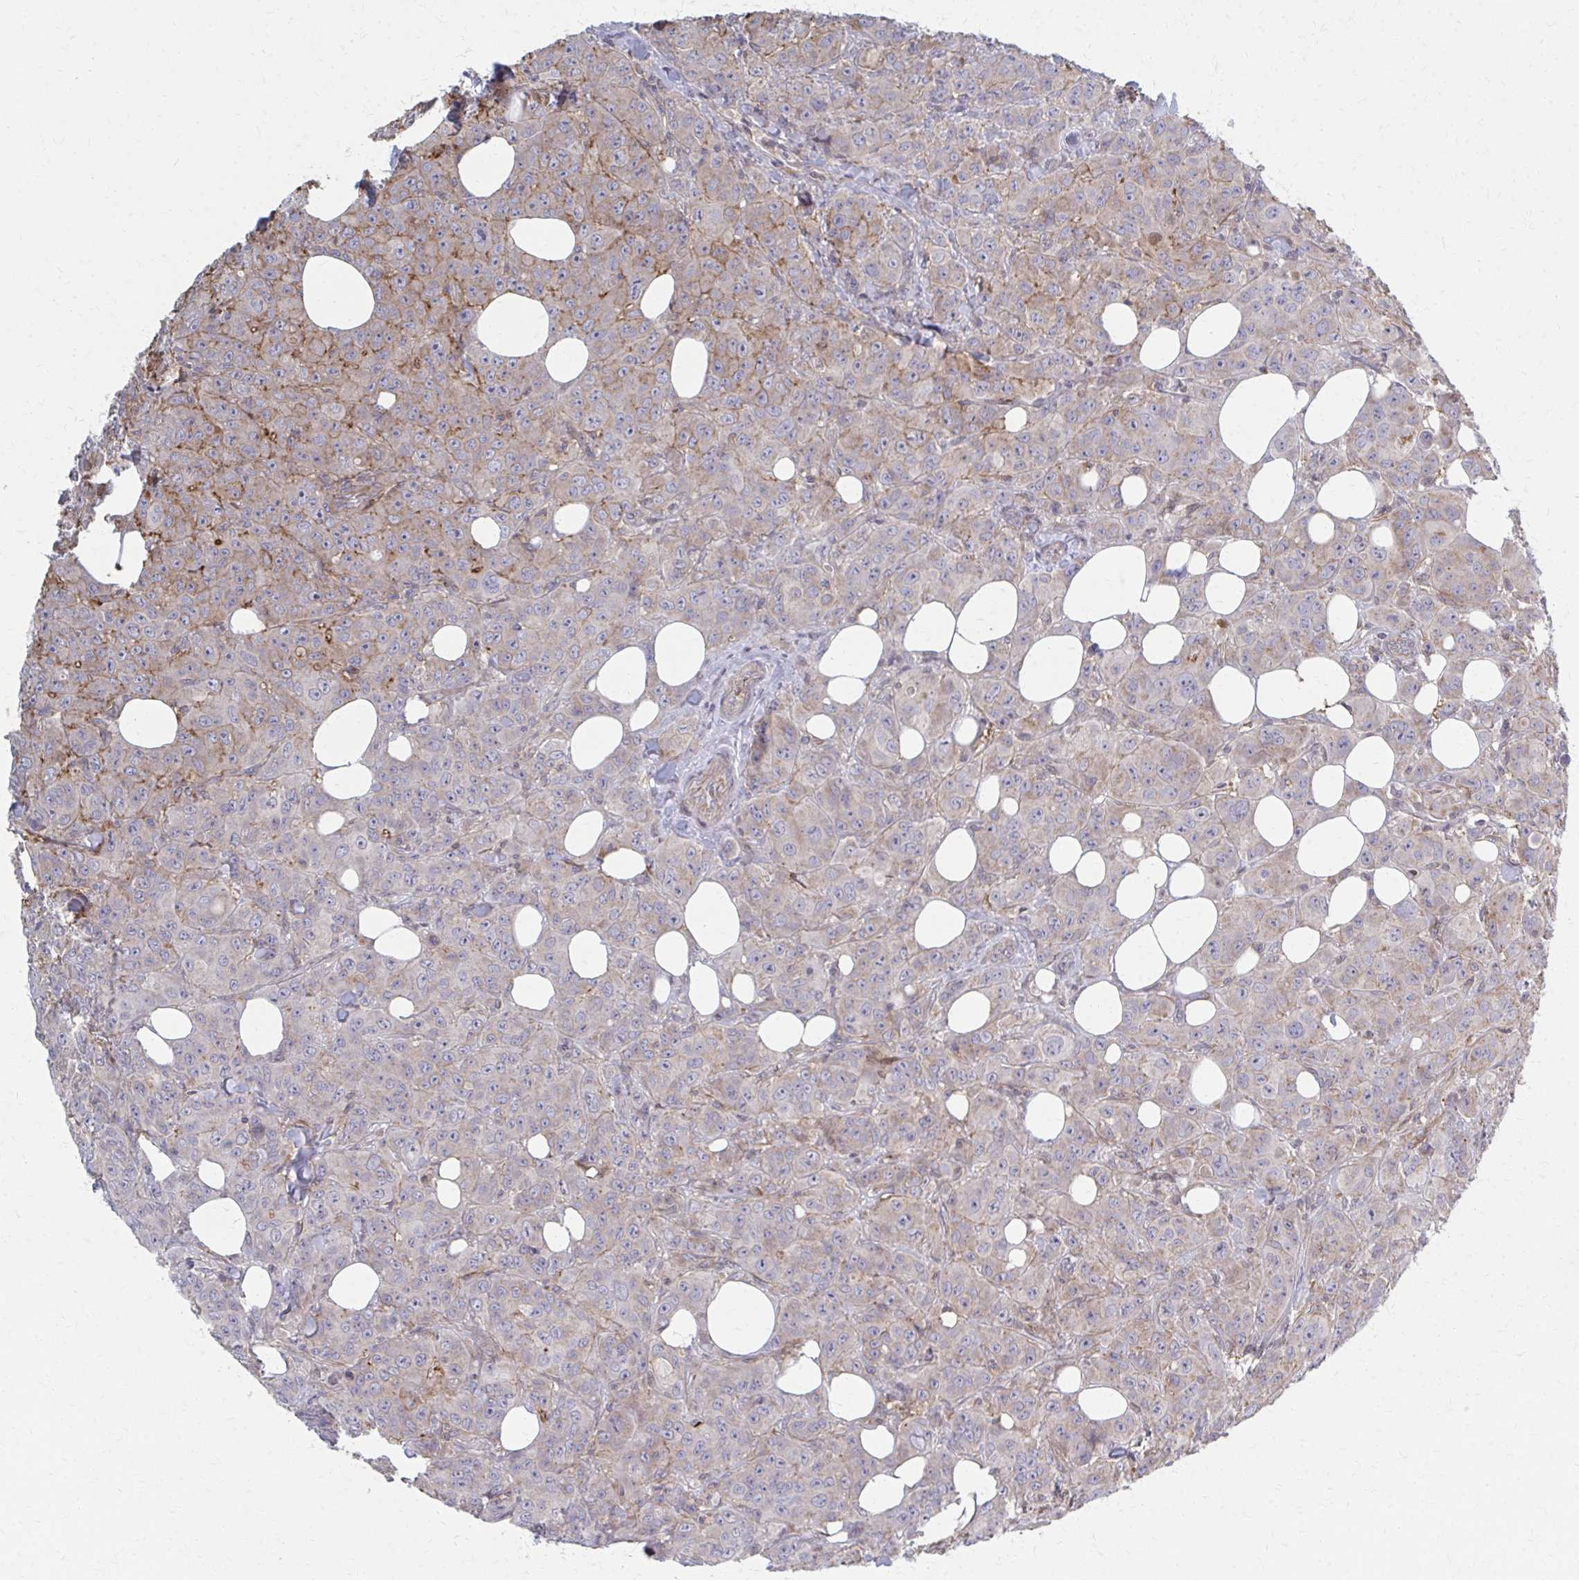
{"staining": {"intensity": "weak", "quantity": "<25%", "location": "cytoplasmic/membranous"}, "tissue": "breast cancer", "cell_type": "Tumor cells", "image_type": "cancer", "snomed": [{"axis": "morphology", "description": "Normal tissue, NOS"}, {"axis": "morphology", "description": "Duct carcinoma"}, {"axis": "topography", "description": "Breast"}], "caption": "Tumor cells are negative for protein expression in human breast cancer.", "gene": "MMP14", "patient": {"sex": "female", "age": 43}}